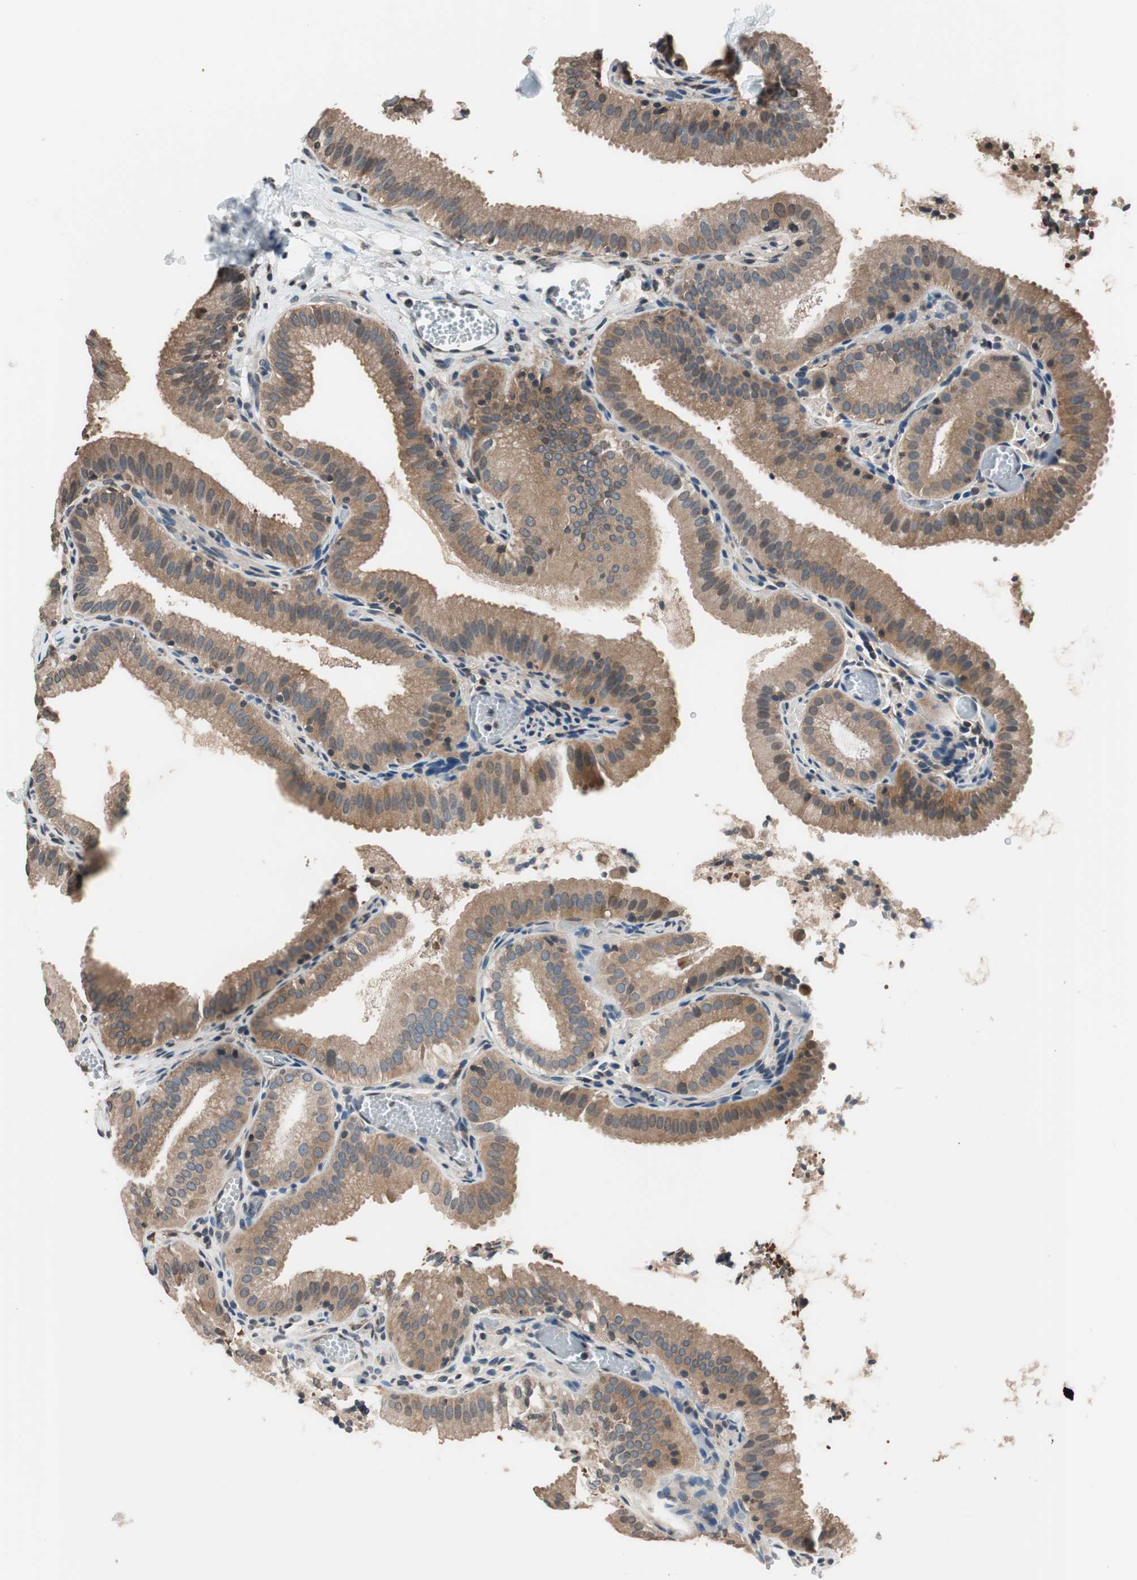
{"staining": {"intensity": "moderate", "quantity": ">75%", "location": "cytoplasmic/membranous"}, "tissue": "gallbladder", "cell_type": "Glandular cells", "image_type": "normal", "snomed": [{"axis": "morphology", "description": "Normal tissue, NOS"}, {"axis": "topography", "description": "Gallbladder"}], "caption": "Immunohistochemical staining of benign human gallbladder demonstrates >75% levels of moderate cytoplasmic/membranous protein positivity in about >75% of glandular cells.", "gene": "GCLC", "patient": {"sex": "male", "age": 54}}